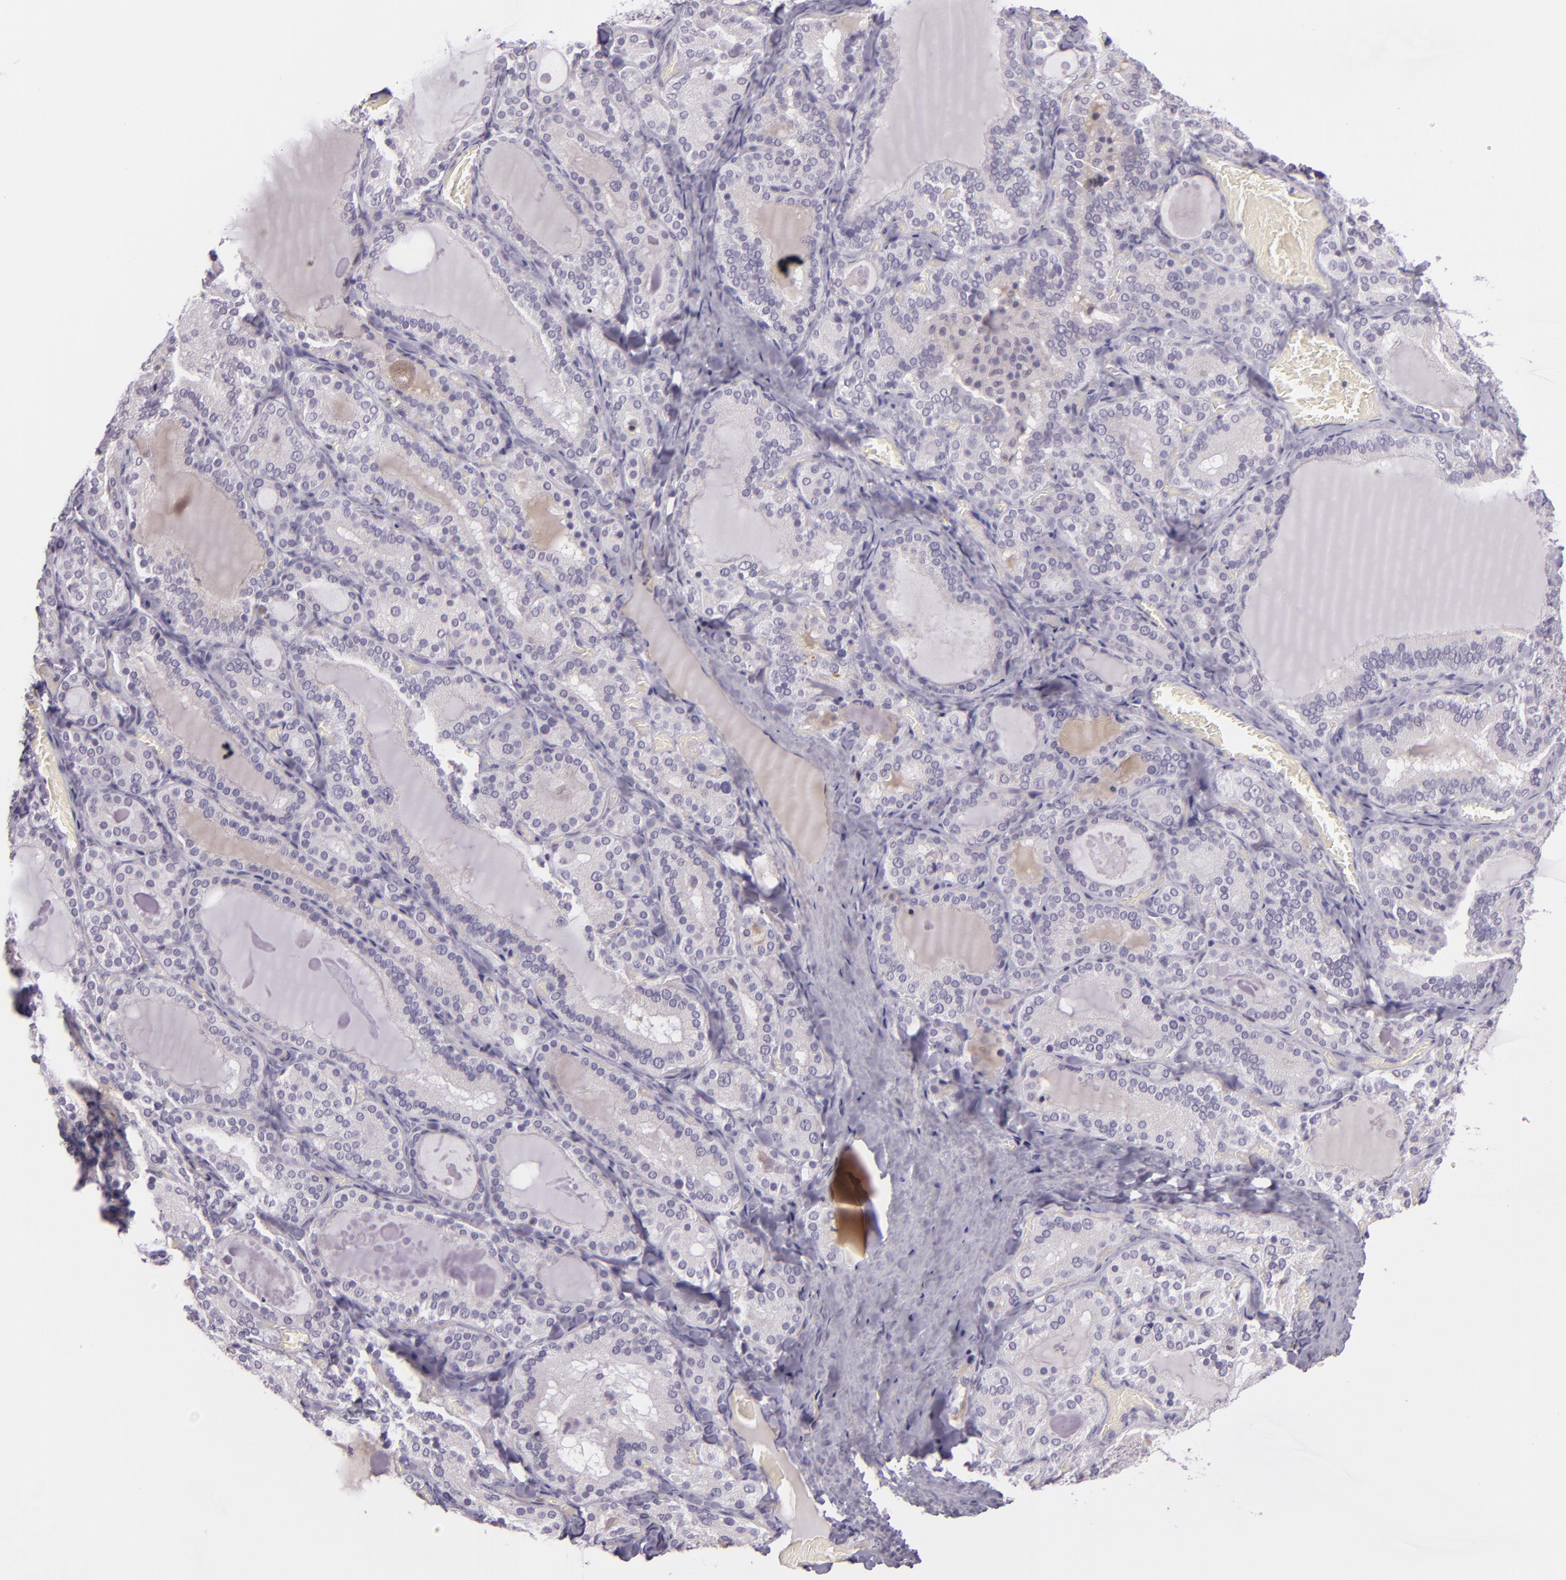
{"staining": {"intensity": "negative", "quantity": "none", "location": "none"}, "tissue": "thyroid gland", "cell_type": "Glandular cells", "image_type": "normal", "snomed": [{"axis": "morphology", "description": "Normal tissue, NOS"}, {"axis": "topography", "description": "Thyroid gland"}], "caption": "Immunohistochemistry of benign thyroid gland reveals no expression in glandular cells. (DAB IHC, high magnification).", "gene": "CHEK2", "patient": {"sex": "female", "age": 33}}